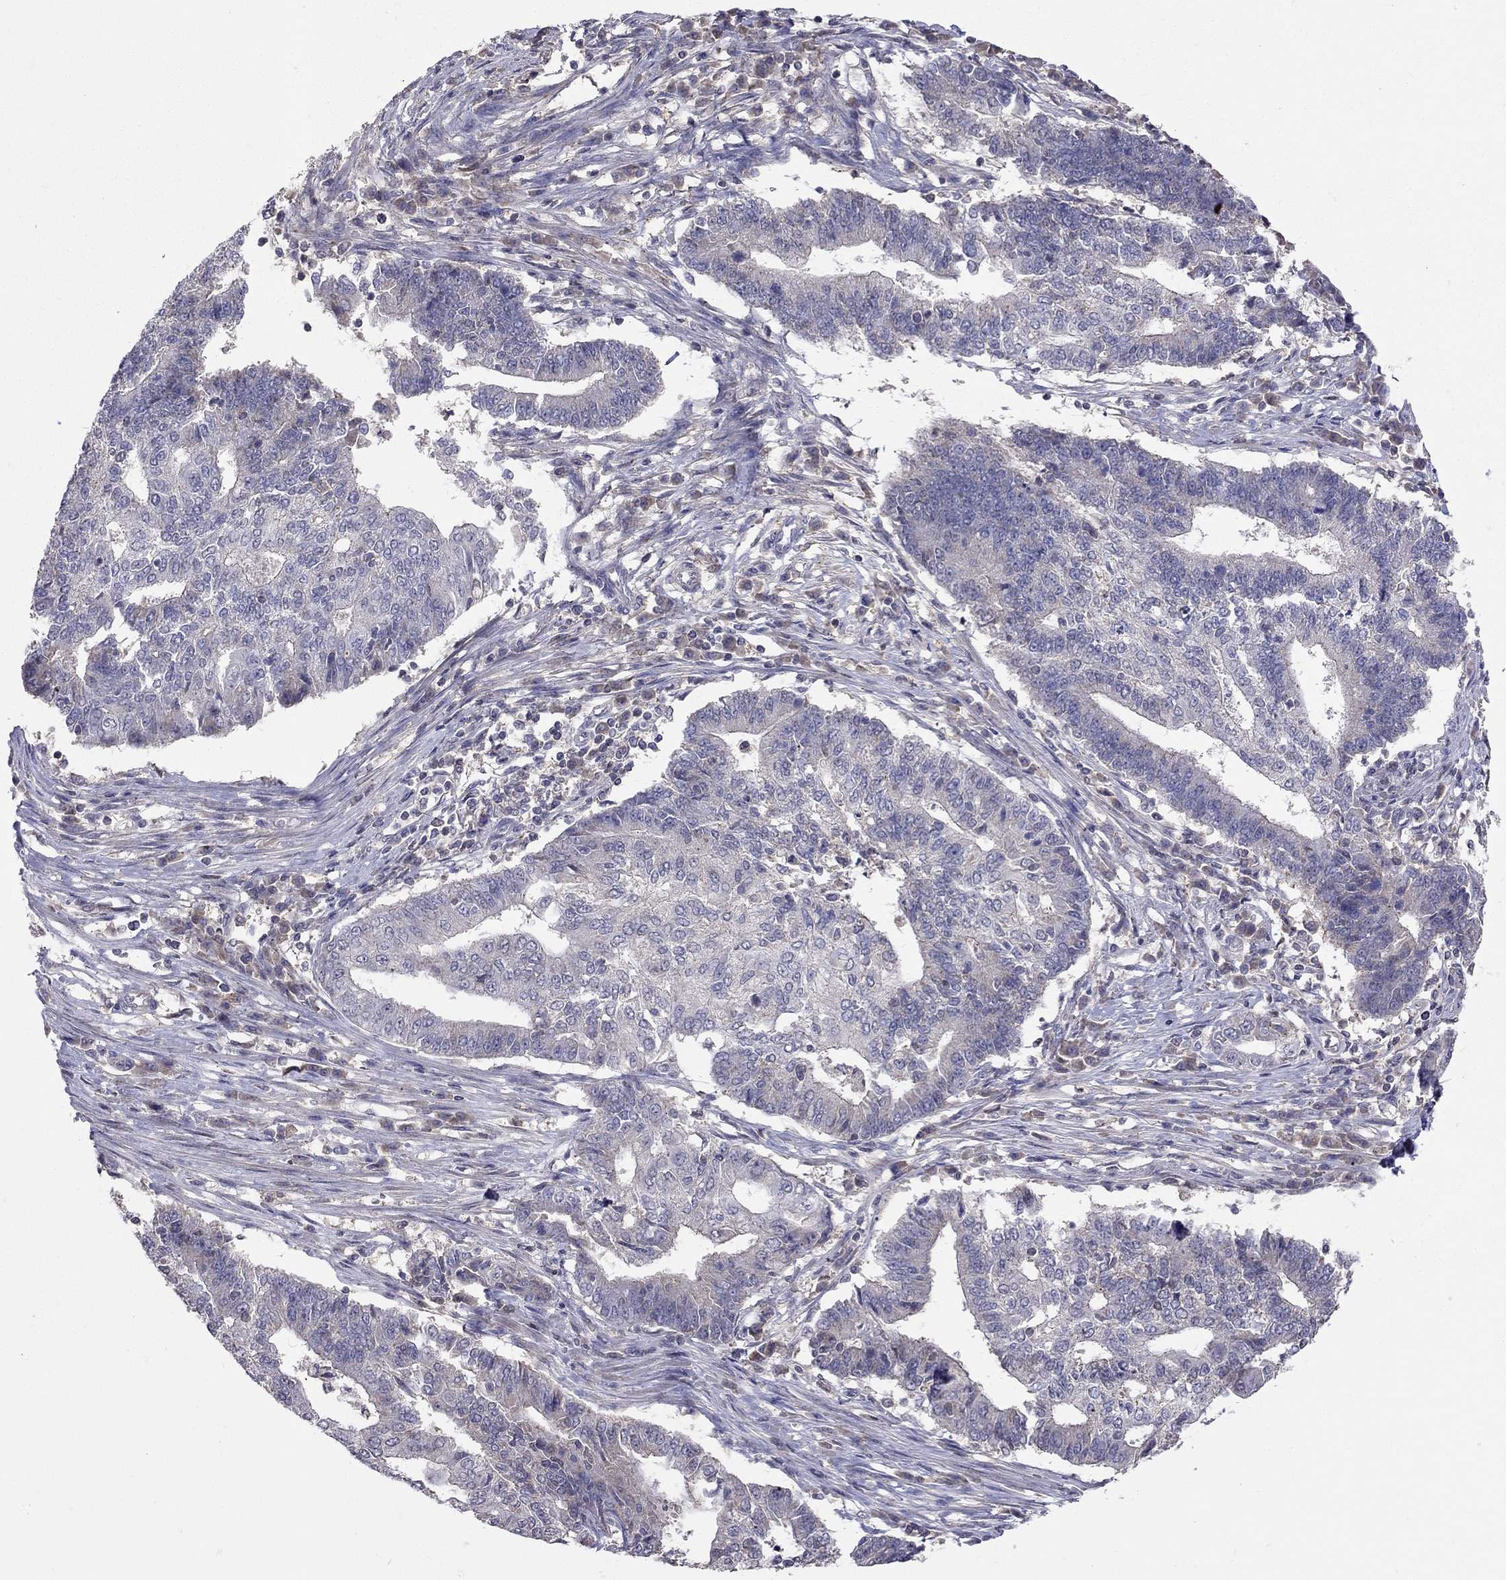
{"staining": {"intensity": "weak", "quantity": "<25%", "location": "cytoplasmic/membranous"}, "tissue": "endometrial cancer", "cell_type": "Tumor cells", "image_type": "cancer", "snomed": [{"axis": "morphology", "description": "Adenocarcinoma, NOS"}, {"axis": "topography", "description": "Uterus"}, {"axis": "topography", "description": "Endometrium"}], "caption": "The immunohistochemistry photomicrograph has no significant expression in tumor cells of endometrial cancer tissue.", "gene": "RTP5", "patient": {"sex": "female", "age": 54}}